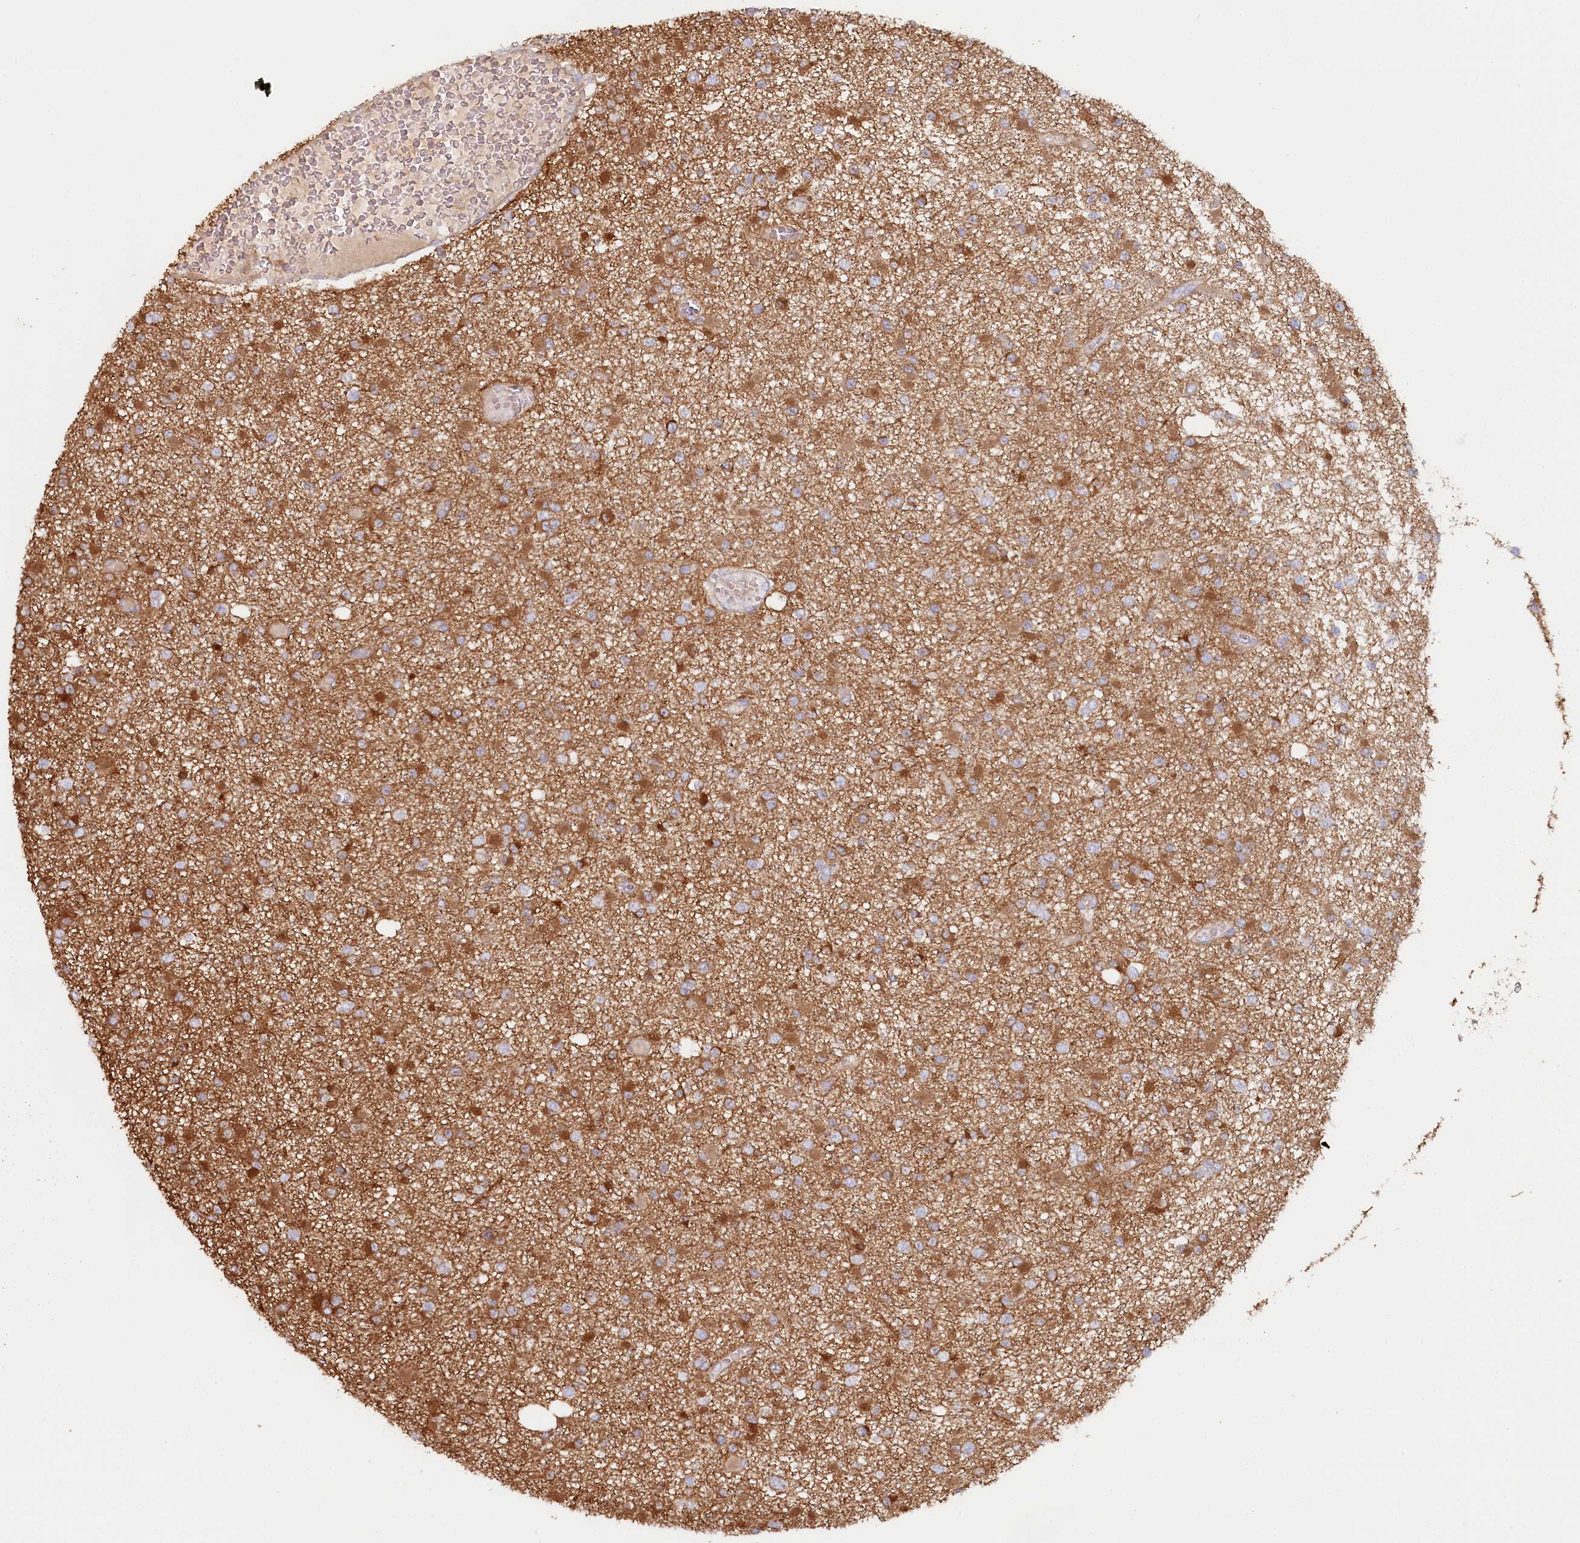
{"staining": {"intensity": "moderate", "quantity": ">75%", "location": "cytoplasmic/membranous"}, "tissue": "glioma", "cell_type": "Tumor cells", "image_type": "cancer", "snomed": [{"axis": "morphology", "description": "Glioma, malignant, Low grade"}, {"axis": "topography", "description": "Brain"}], "caption": "Tumor cells exhibit moderate cytoplasmic/membranous staining in approximately >75% of cells in low-grade glioma (malignant). The staining was performed using DAB to visualize the protein expression in brown, while the nuclei were stained in blue with hematoxylin (Magnification: 20x).", "gene": "HAL", "patient": {"sex": "female", "age": 22}}